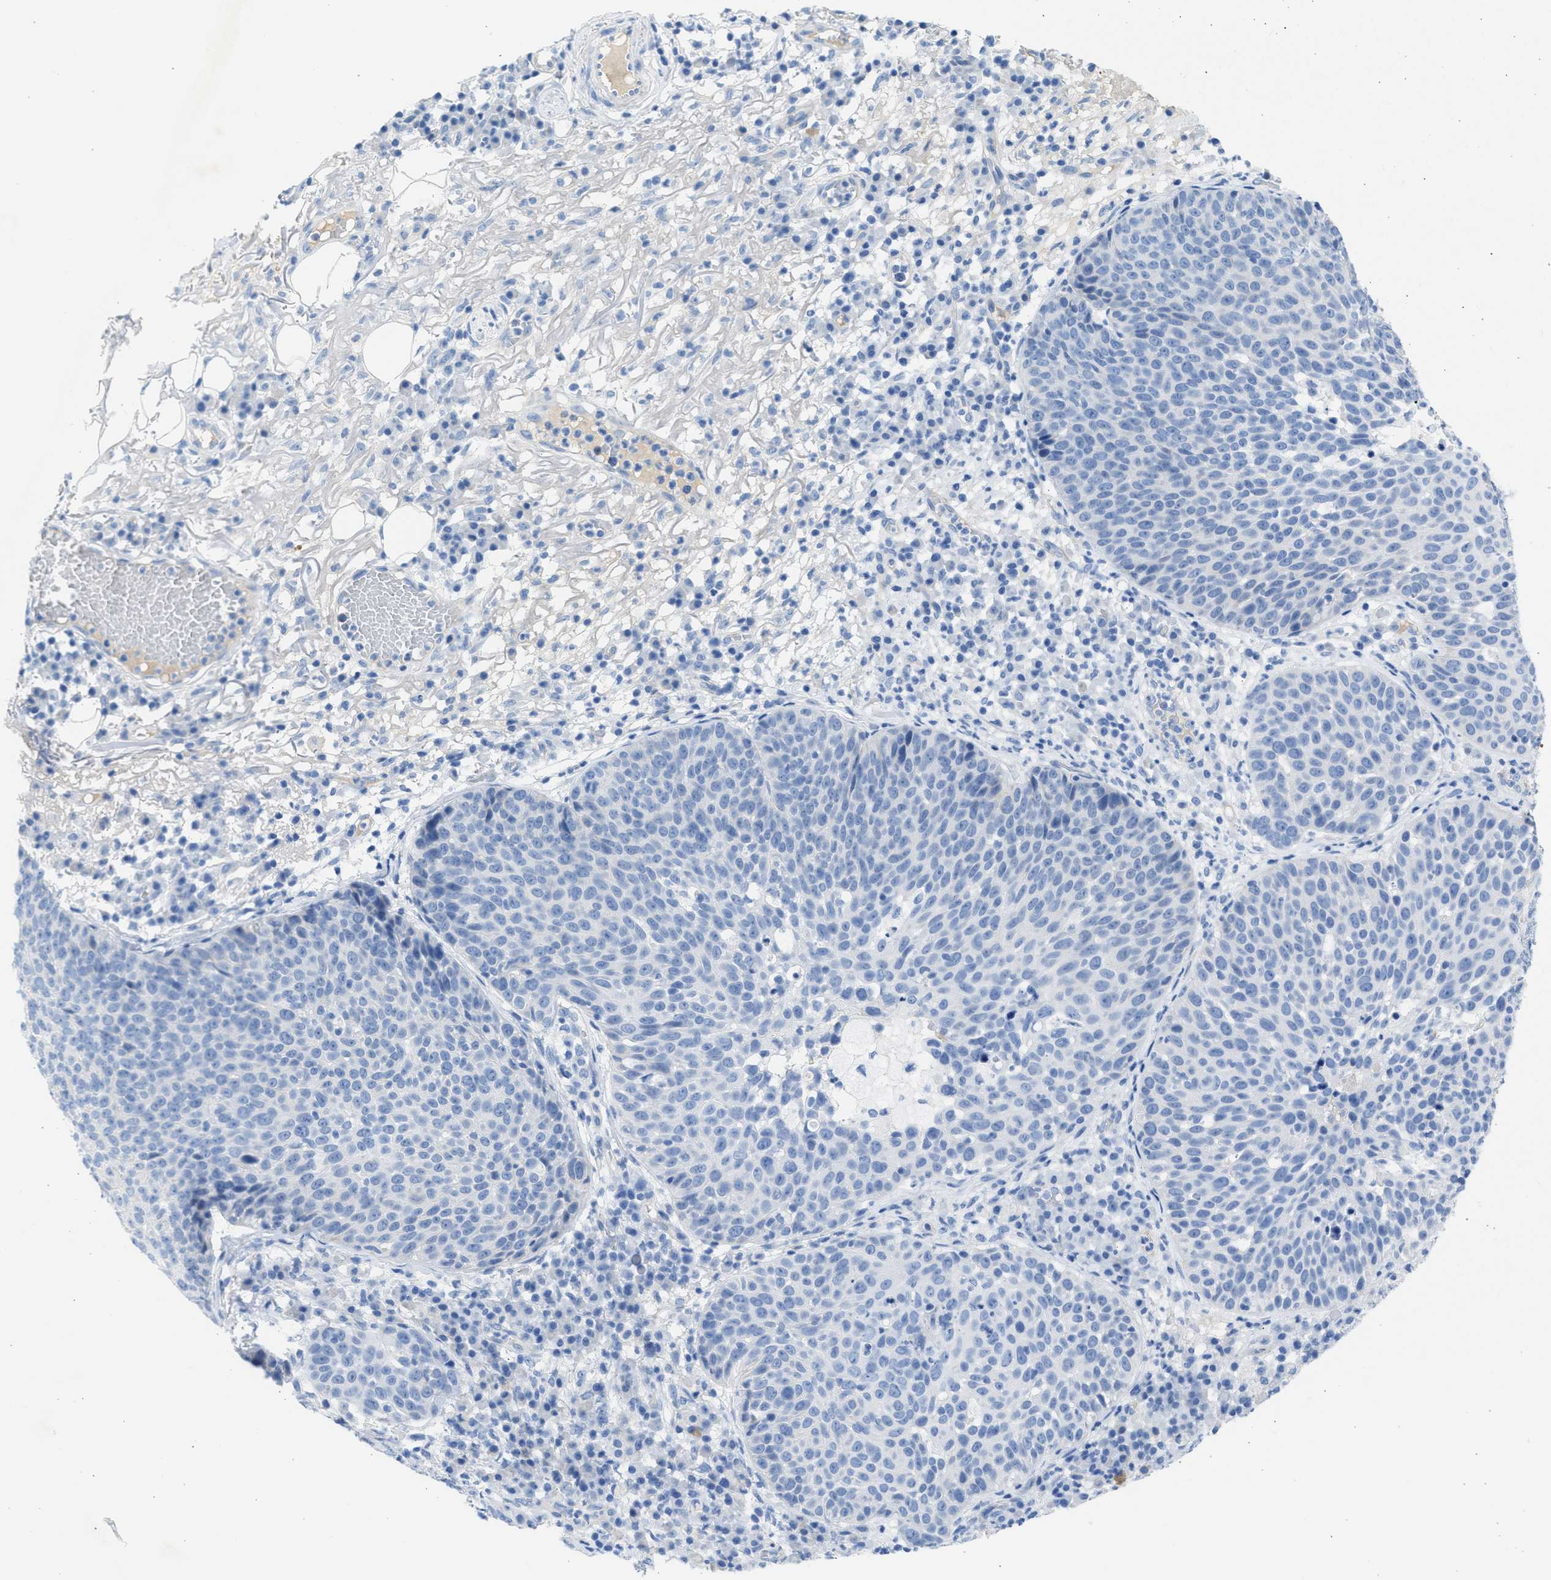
{"staining": {"intensity": "negative", "quantity": "none", "location": "none"}, "tissue": "skin cancer", "cell_type": "Tumor cells", "image_type": "cancer", "snomed": [{"axis": "morphology", "description": "Squamous cell carcinoma in situ, NOS"}, {"axis": "morphology", "description": "Squamous cell carcinoma, NOS"}, {"axis": "topography", "description": "Skin"}], "caption": "DAB immunohistochemical staining of human skin cancer (squamous cell carcinoma) reveals no significant expression in tumor cells.", "gene": "SPATA3", "patient": {"sex": "male", "age": 93}}